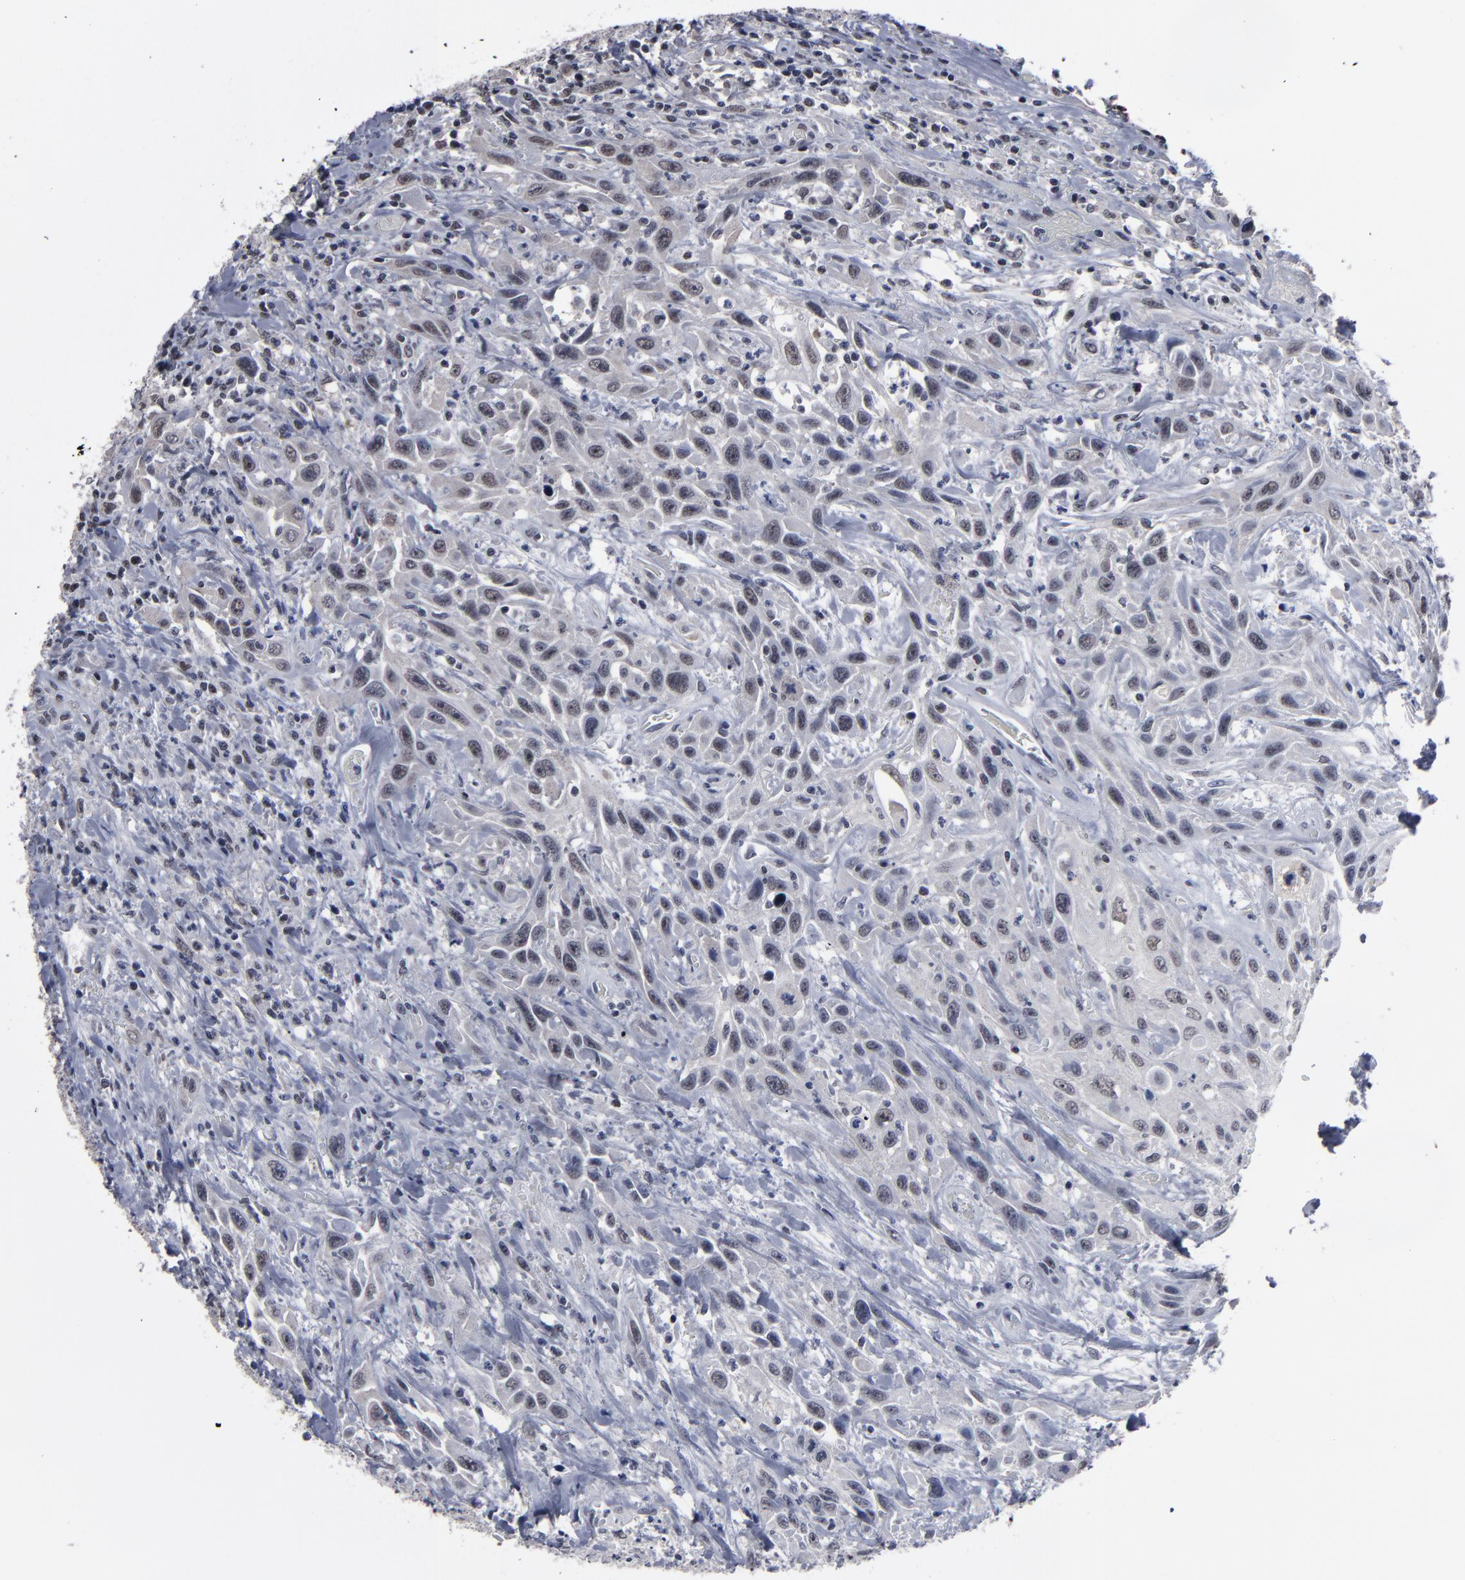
{"staining": {"intensity": "weak", "quantity": "<25%", "location": "nuclear"}, "tissue": "urothelial cancer", "cell_type": "Tumor cells", "image_type": "cancer", "snomed": [{"axis": "morphology", "description": "Urothelial carcinoma, High grade"}, {"axis": "topography", "description": "Urinary bladder"}], "caption": "There is no significant staining in tumor cells of urothelial carcinoma (high-grade).", "gene": "SSRP1", "patient": {"sex": "female", "age": 84}}